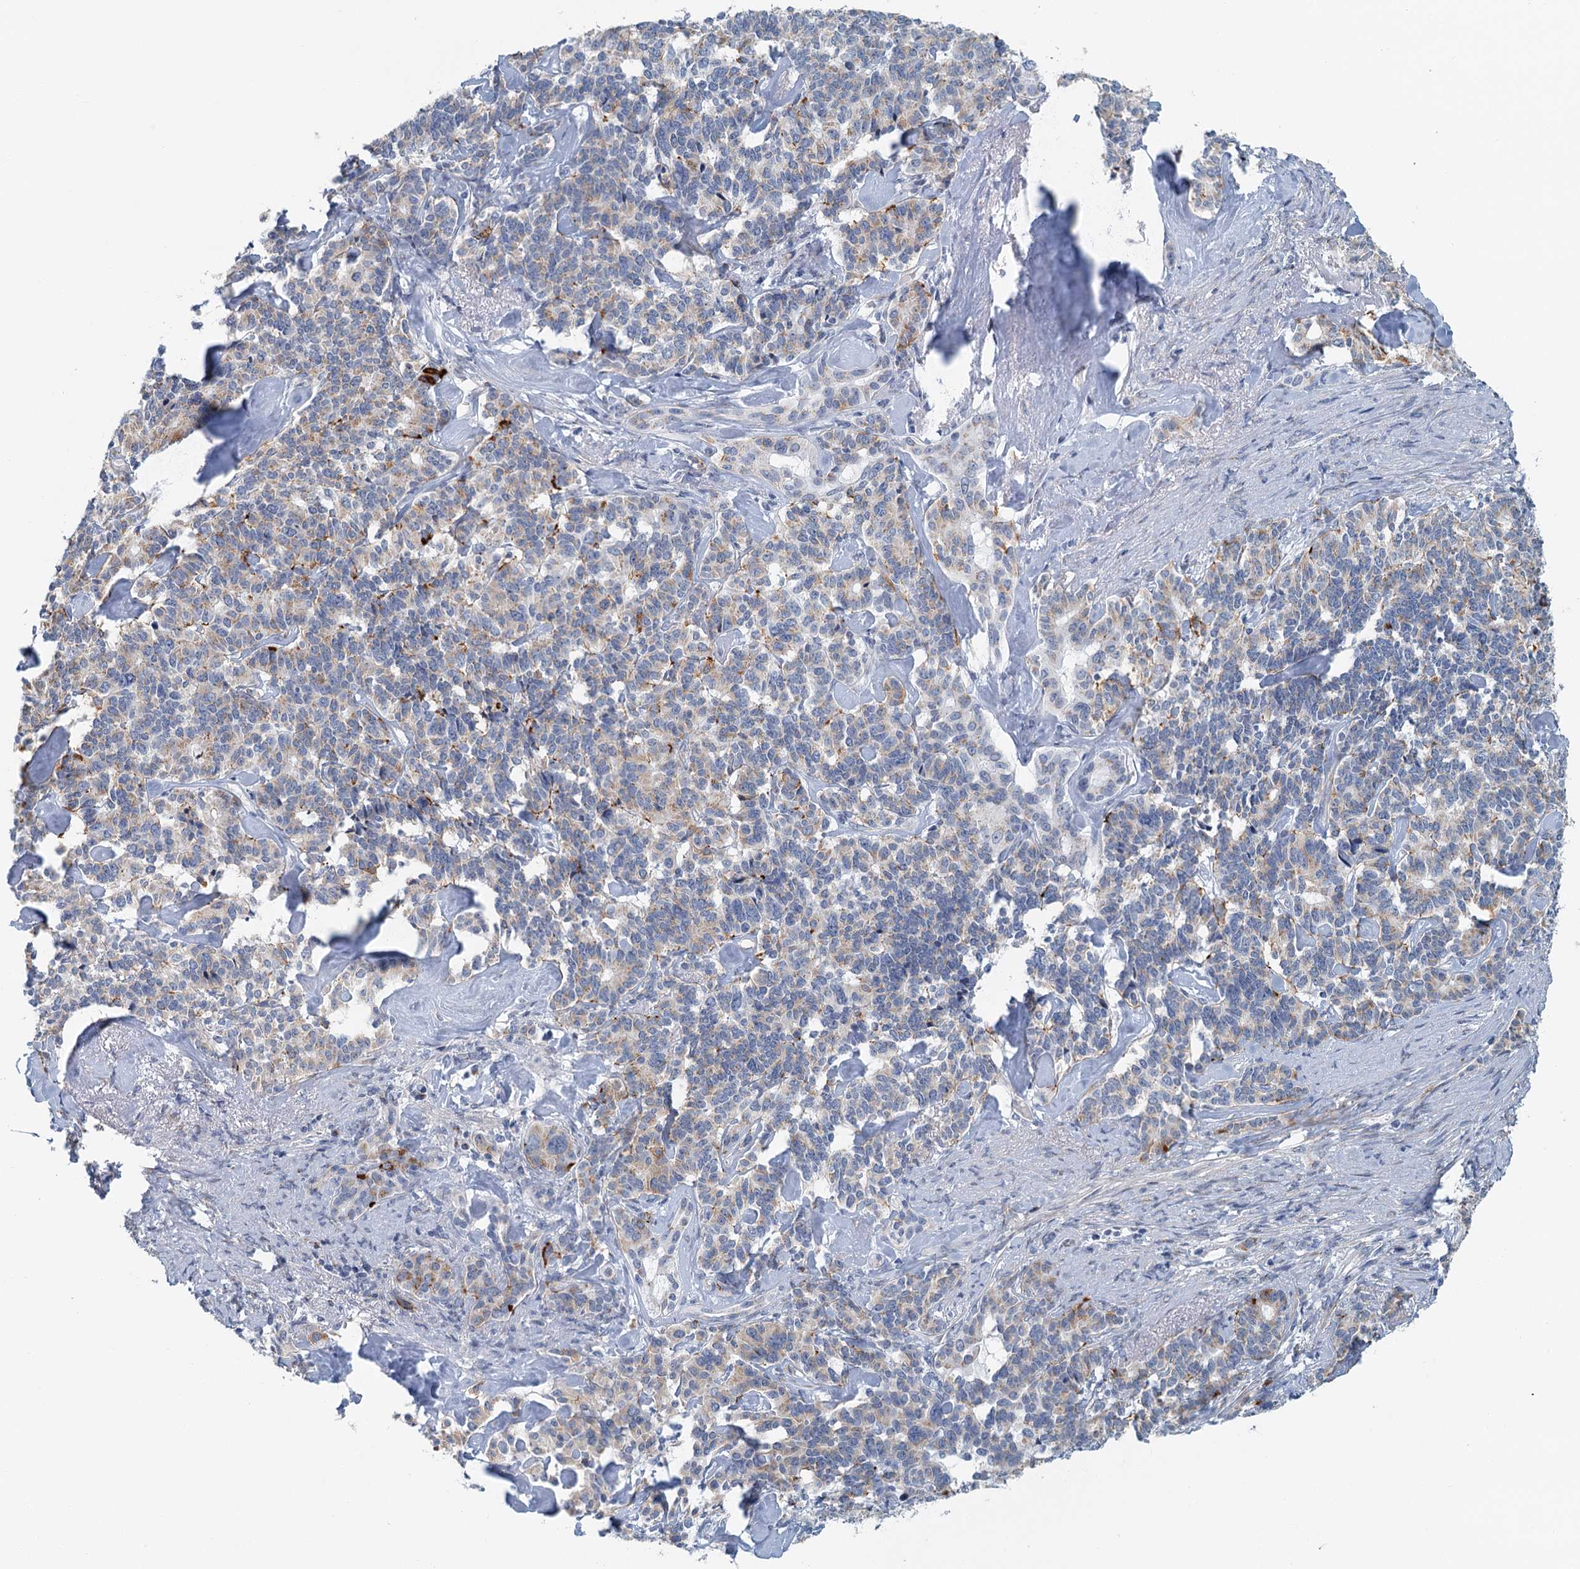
{"staining": {"intensity": "moderate", "quantity": "<25%", "location": "cytoplasmic/membranous"}, "tissue": "pancreatic cancer", "cell_type": "Tumor cells", "image_type": "cancer", "snomed": [{"axis": "morphology", "description": "Adenocarcinoma, NOS"}, {"axis": "topography", "description": "Pancreas"}], "caption": "This image demonstrates immunohistochemistry (IHC) staining of human adenocarcinoma (pancreatic), with low moderate cytoplasmic/membranous staining in about <25% of tumor cells.", "gene": "ZNF527", "patient": {"sex": "female", "age": 74}}